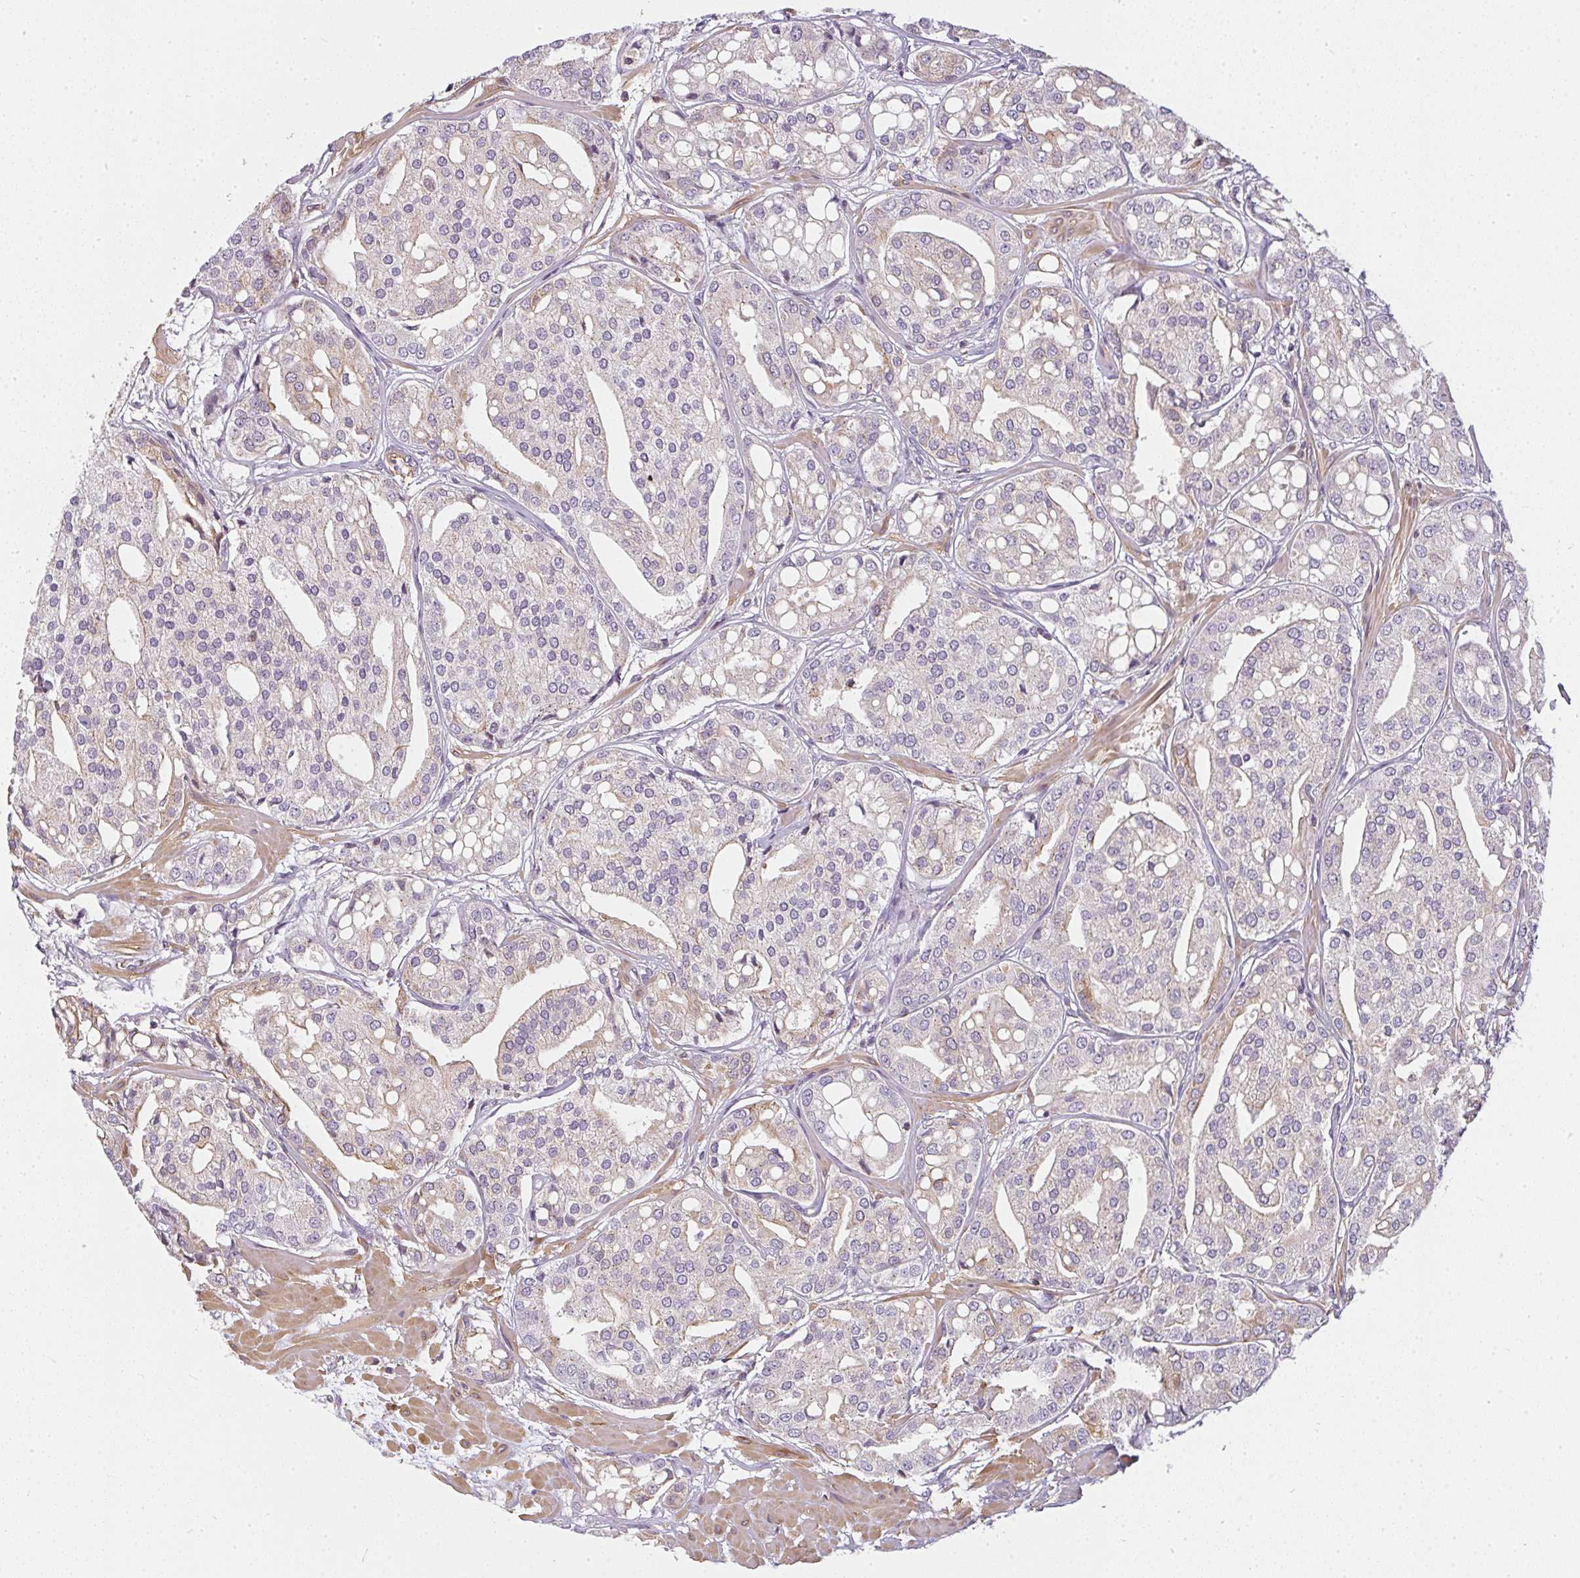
{"staining": {"intensity": "weak", "quantity": "<25%", "location": "cytoplasmic/membranous"}, "tissue": "renal cancer", "cell_type": "Tumor cells", "image_type": "cancer", "snomed": [{"axis": "morphology", "description": "Adenocarcinoma, NOS"}, {"axis": "topography", "description": "Urinary bladder"}], "caption": "Immunohistochemistry histopathology image of neoplastic tissue: renal cancer (adenocarcinoma) stained with DAB (3,3'-diaminobenzidine) exhibits no significant protein staining in tumor cells.", "gene": "SULF1", "patient": {"sex": "male", "age": 61}}